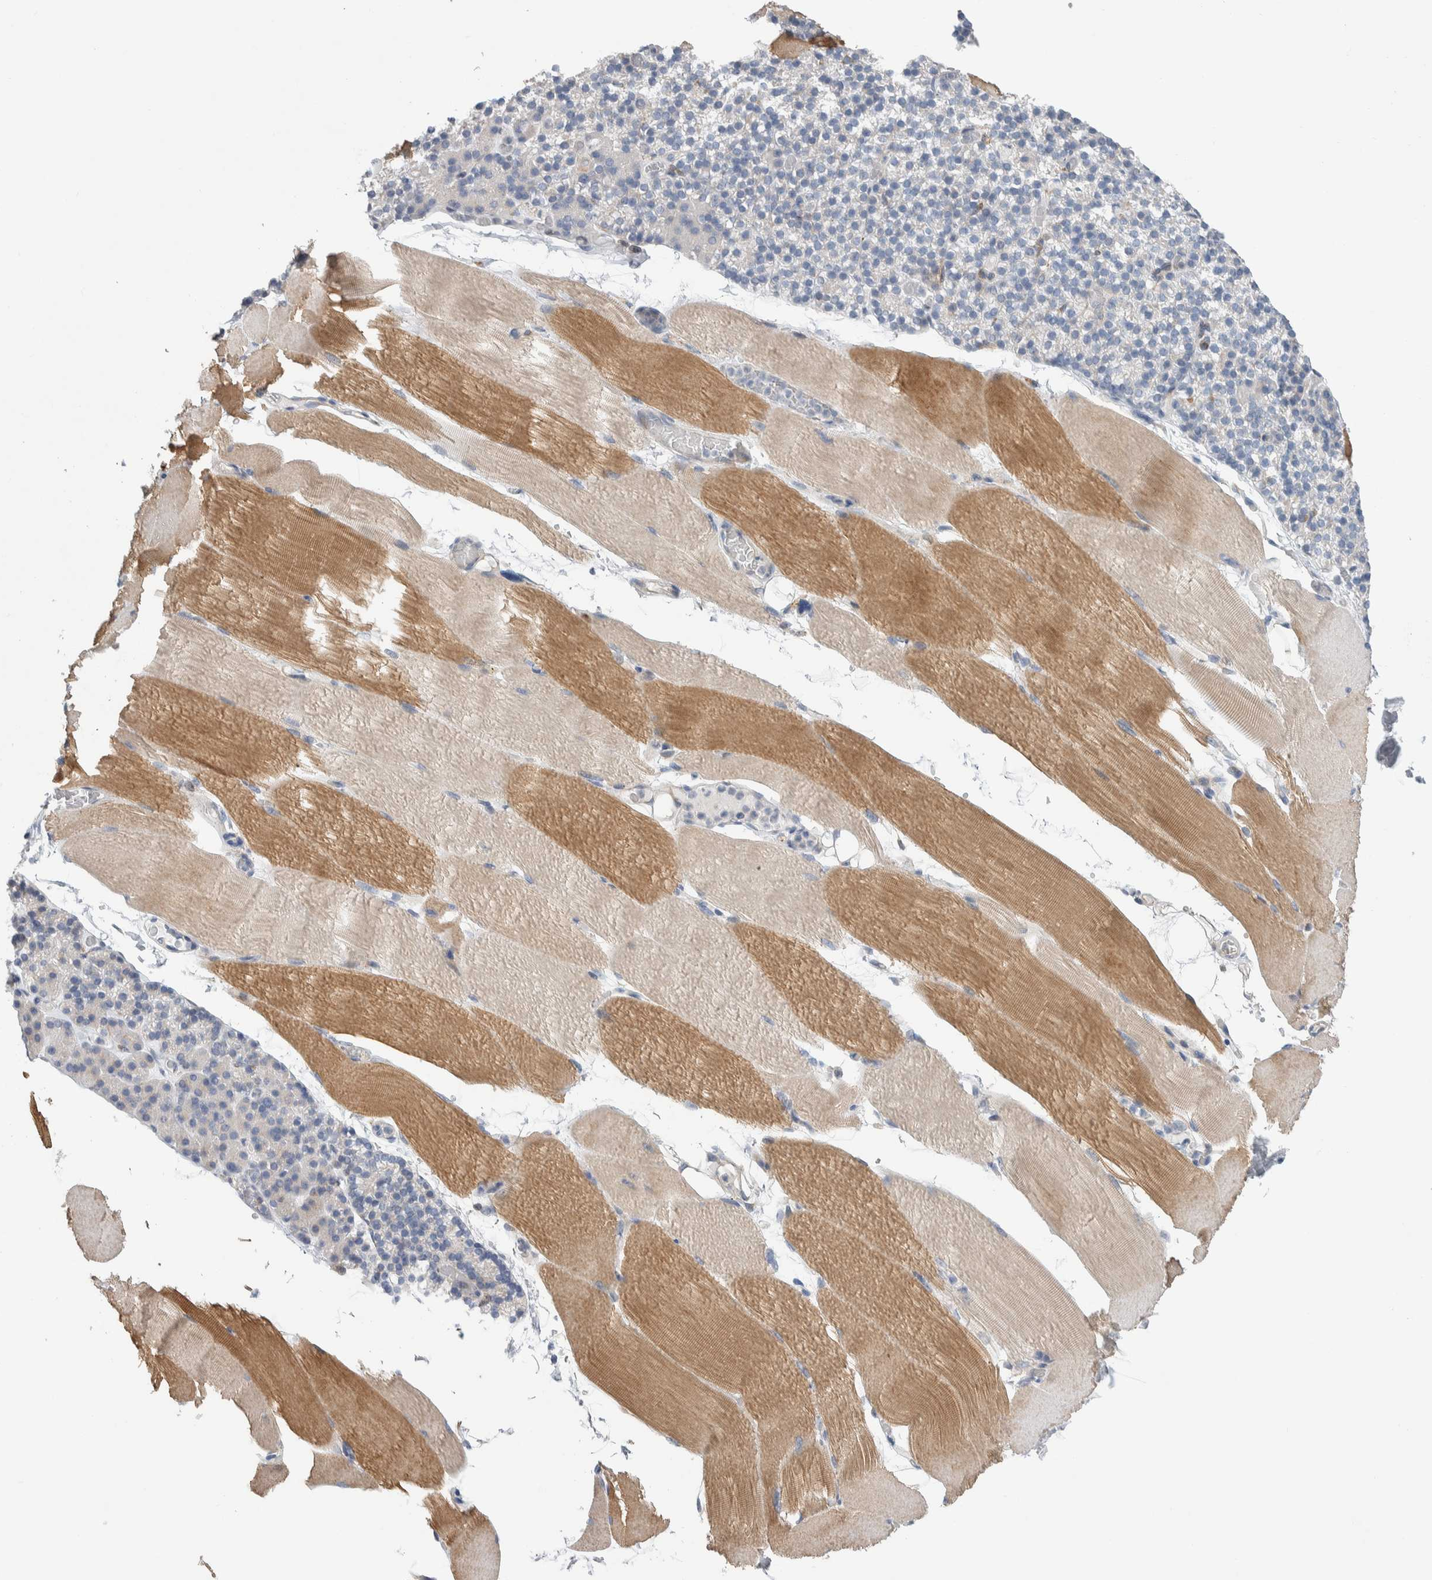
{"staining": {"intensity": "moderate", "quantity": ">75%", "location": "cytoplasmic/membranous"}, "tissue": "skeletal muscle", "cell_type": "Myocytes", "image_type": "normal", "snomed": [{"axis": "morphology", "description": "Normal tissue, NOS"}, {"axis": "topography", "description": "Skeletal muscle"}, {"axis": "topography", "description": "Parathyroid gland"}], "caption": "Immunohistochemical staining of normal human skeletal muscle demonstrates >75% levels of moderate cytoplasmic/membranous protein expression in approximately >75% of myocytes.", "gene": "ENGASE", "patient": {"sex": "female", "age": 37}}